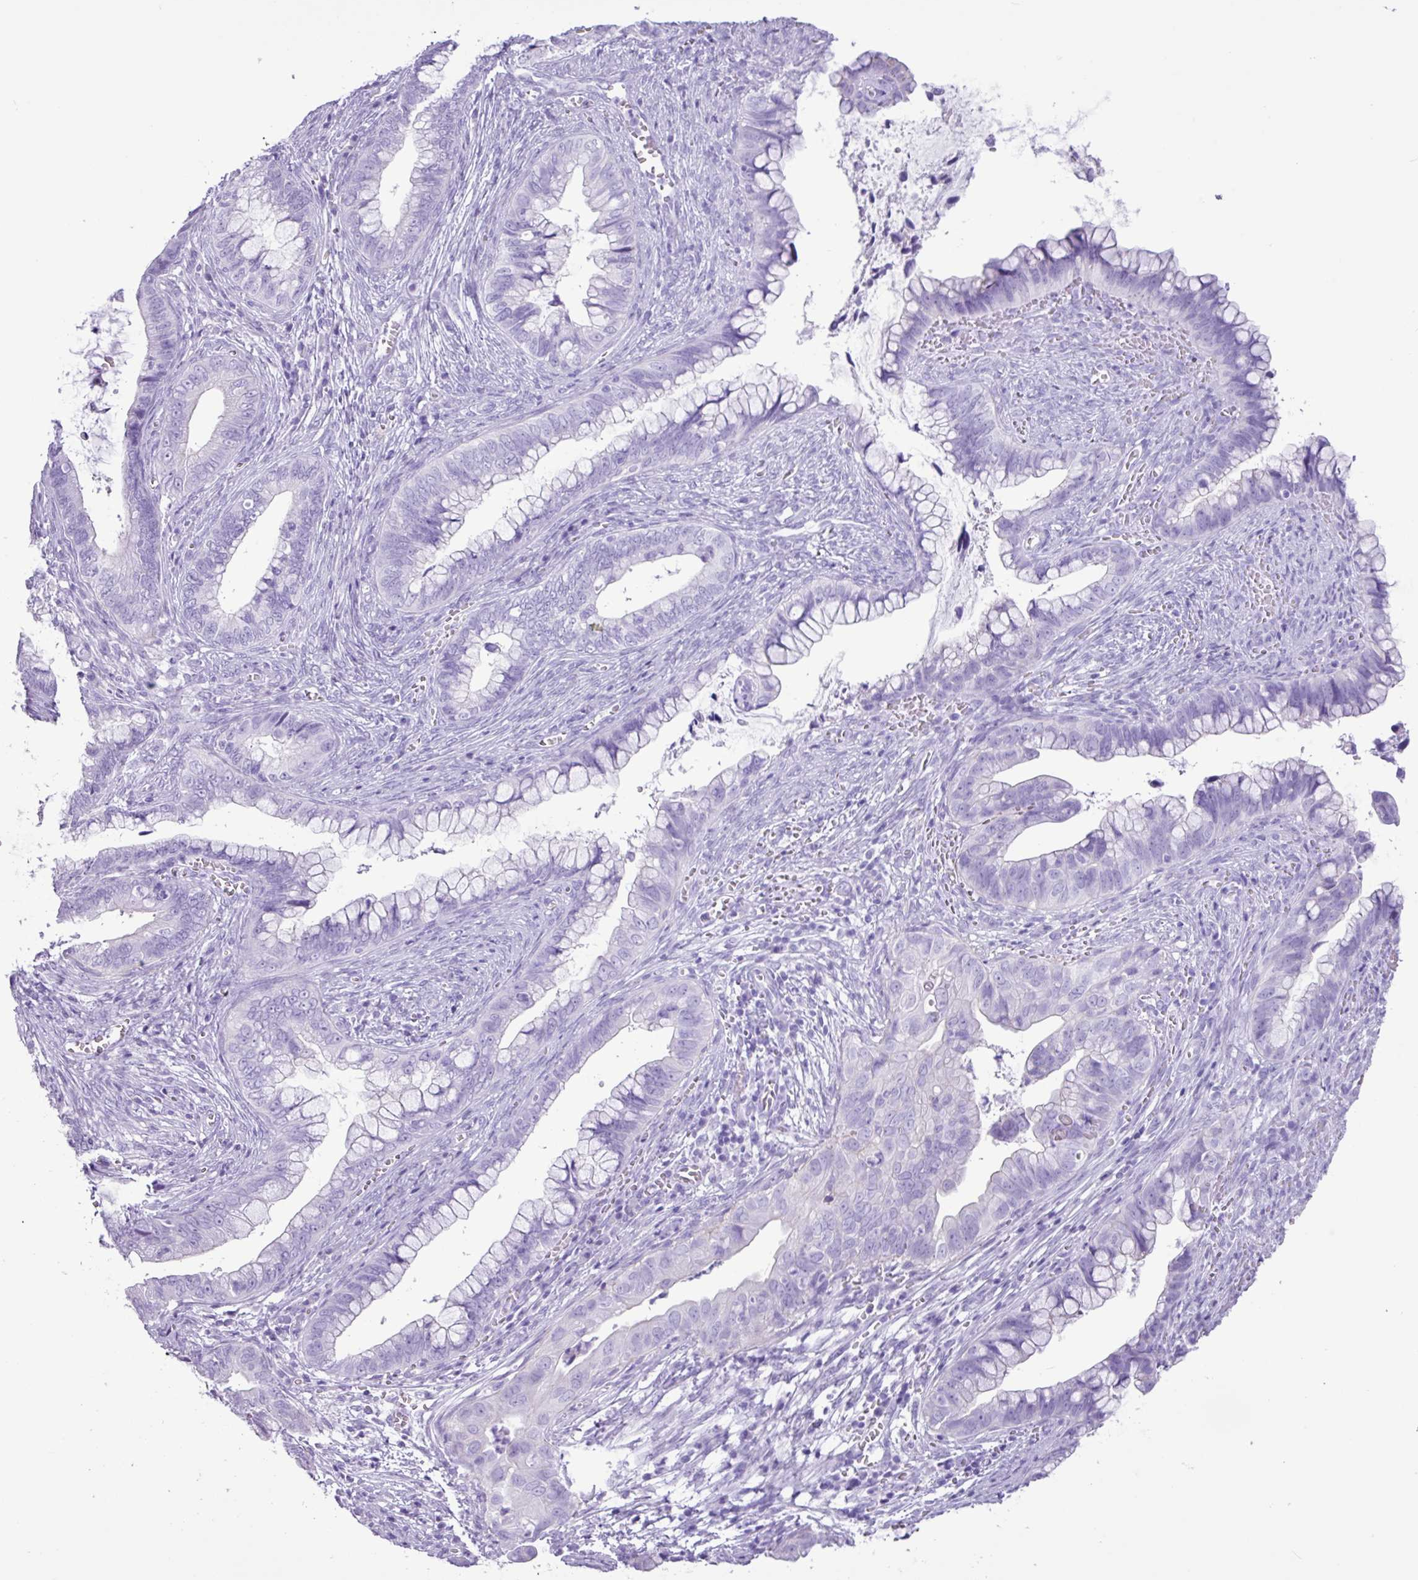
{"staining": {"intensity": "negative", "quantity": "none", "location": "none"}, "tissue": "cervical cancer", "cell_type": "Tumor cells", "image_type": "cancer", "snomed": [{"axis": "morphology", "description": "Adenocarcinoma, NOS"}, {"axis": "topography", "description": "Cervix"}], "caption": "IHC photomicrograph of cervical cancer stained for a protein (brown), which reveals no staining in tumor cells.", "gene": "CKMT2", "patient": {"sex": "female", "age": 44}}